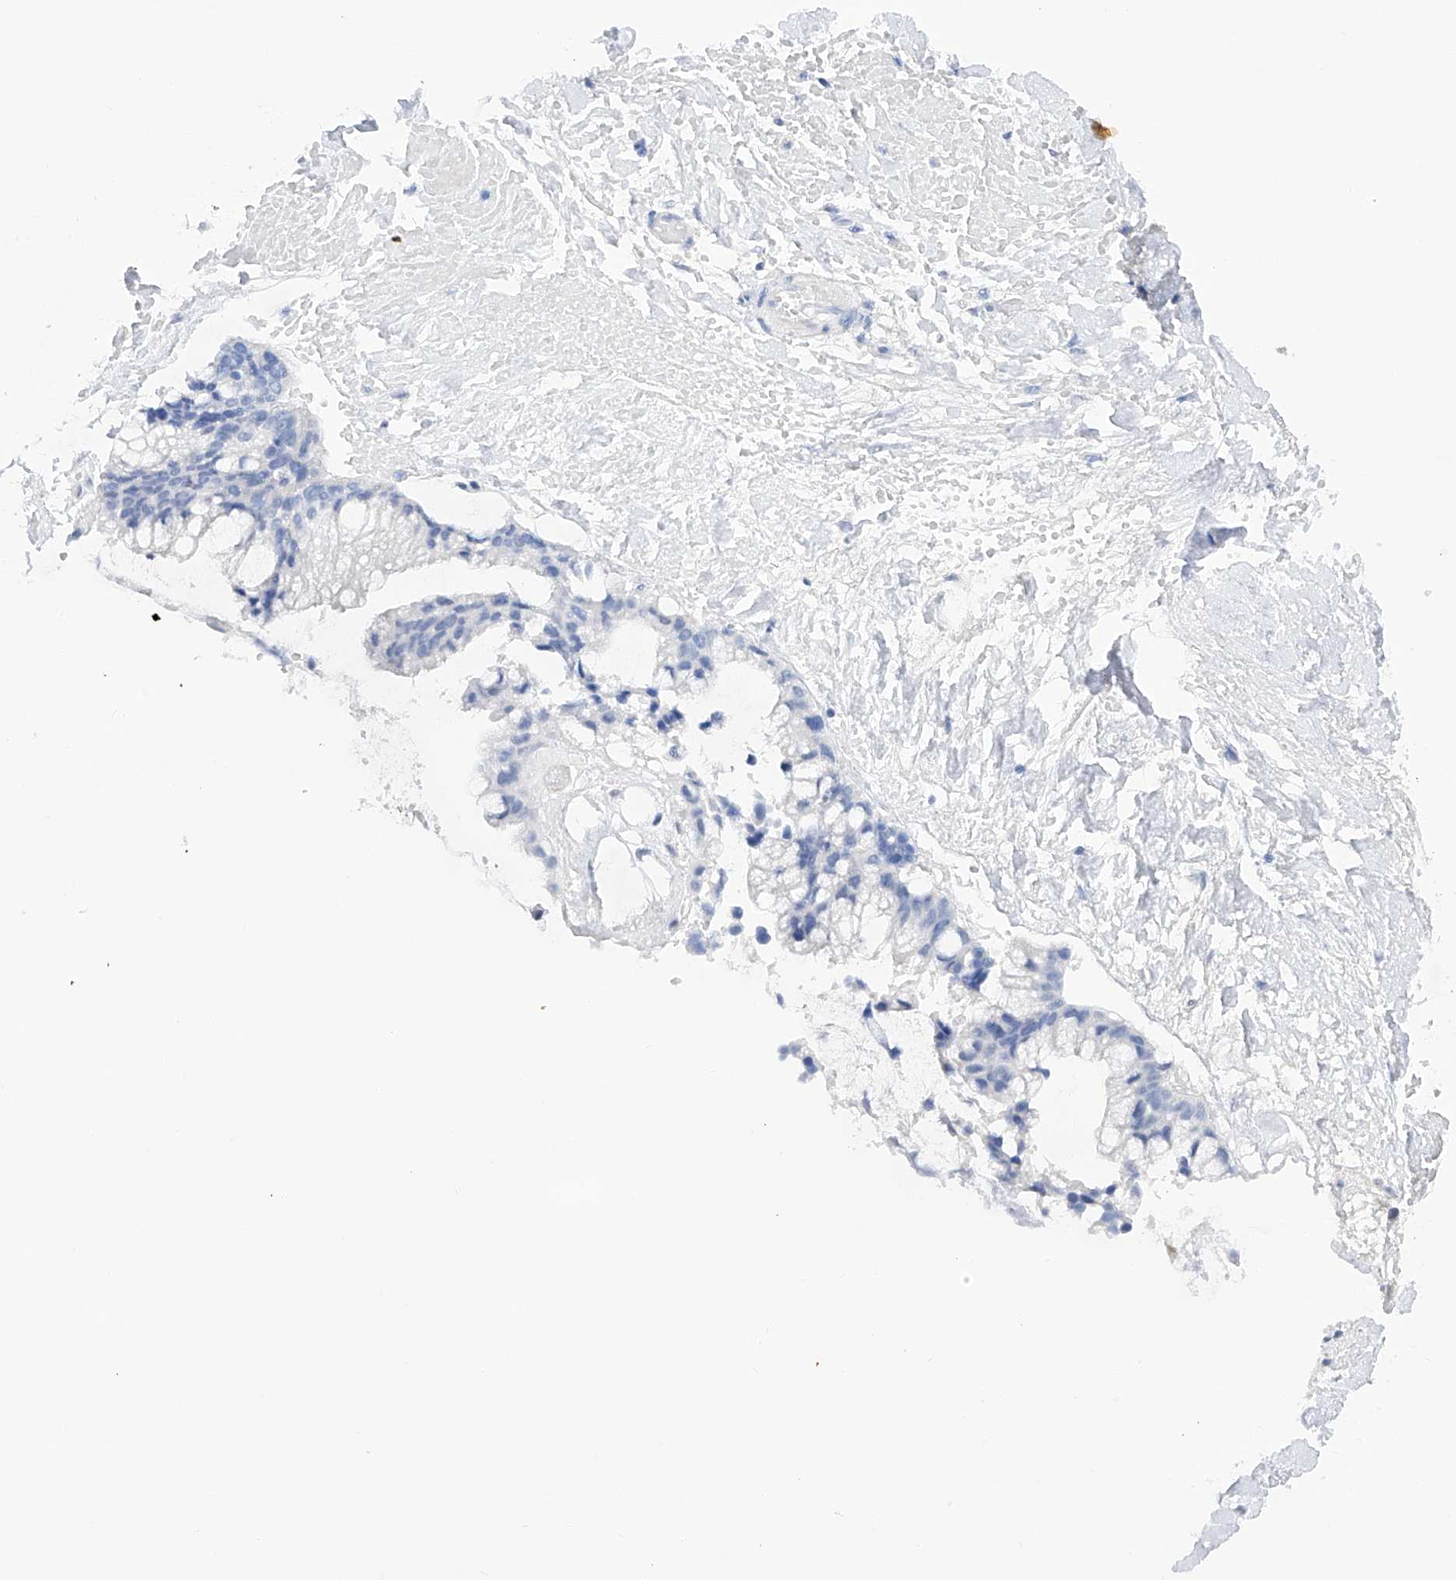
{"staining": {"intensity": "negative", "quantity": "none", "location": "none"}, "tissue": "ovarian cancer", "cell_type": "Tumor cells", "image_type": "cancer", "snomed": [{"axis": "morphology", "description": "Cystadenocarcinoma, mucinous, NOS"}, {"axis": "topography", "description": "Ovary"}], "caption": "A high-resolution histopathology image shows immunohistochemistry staining of ovarian cancer, which displays no significant expression in tumor cells.", "gene": "FLG", "patient": {"sex": "female", "age": 39}}